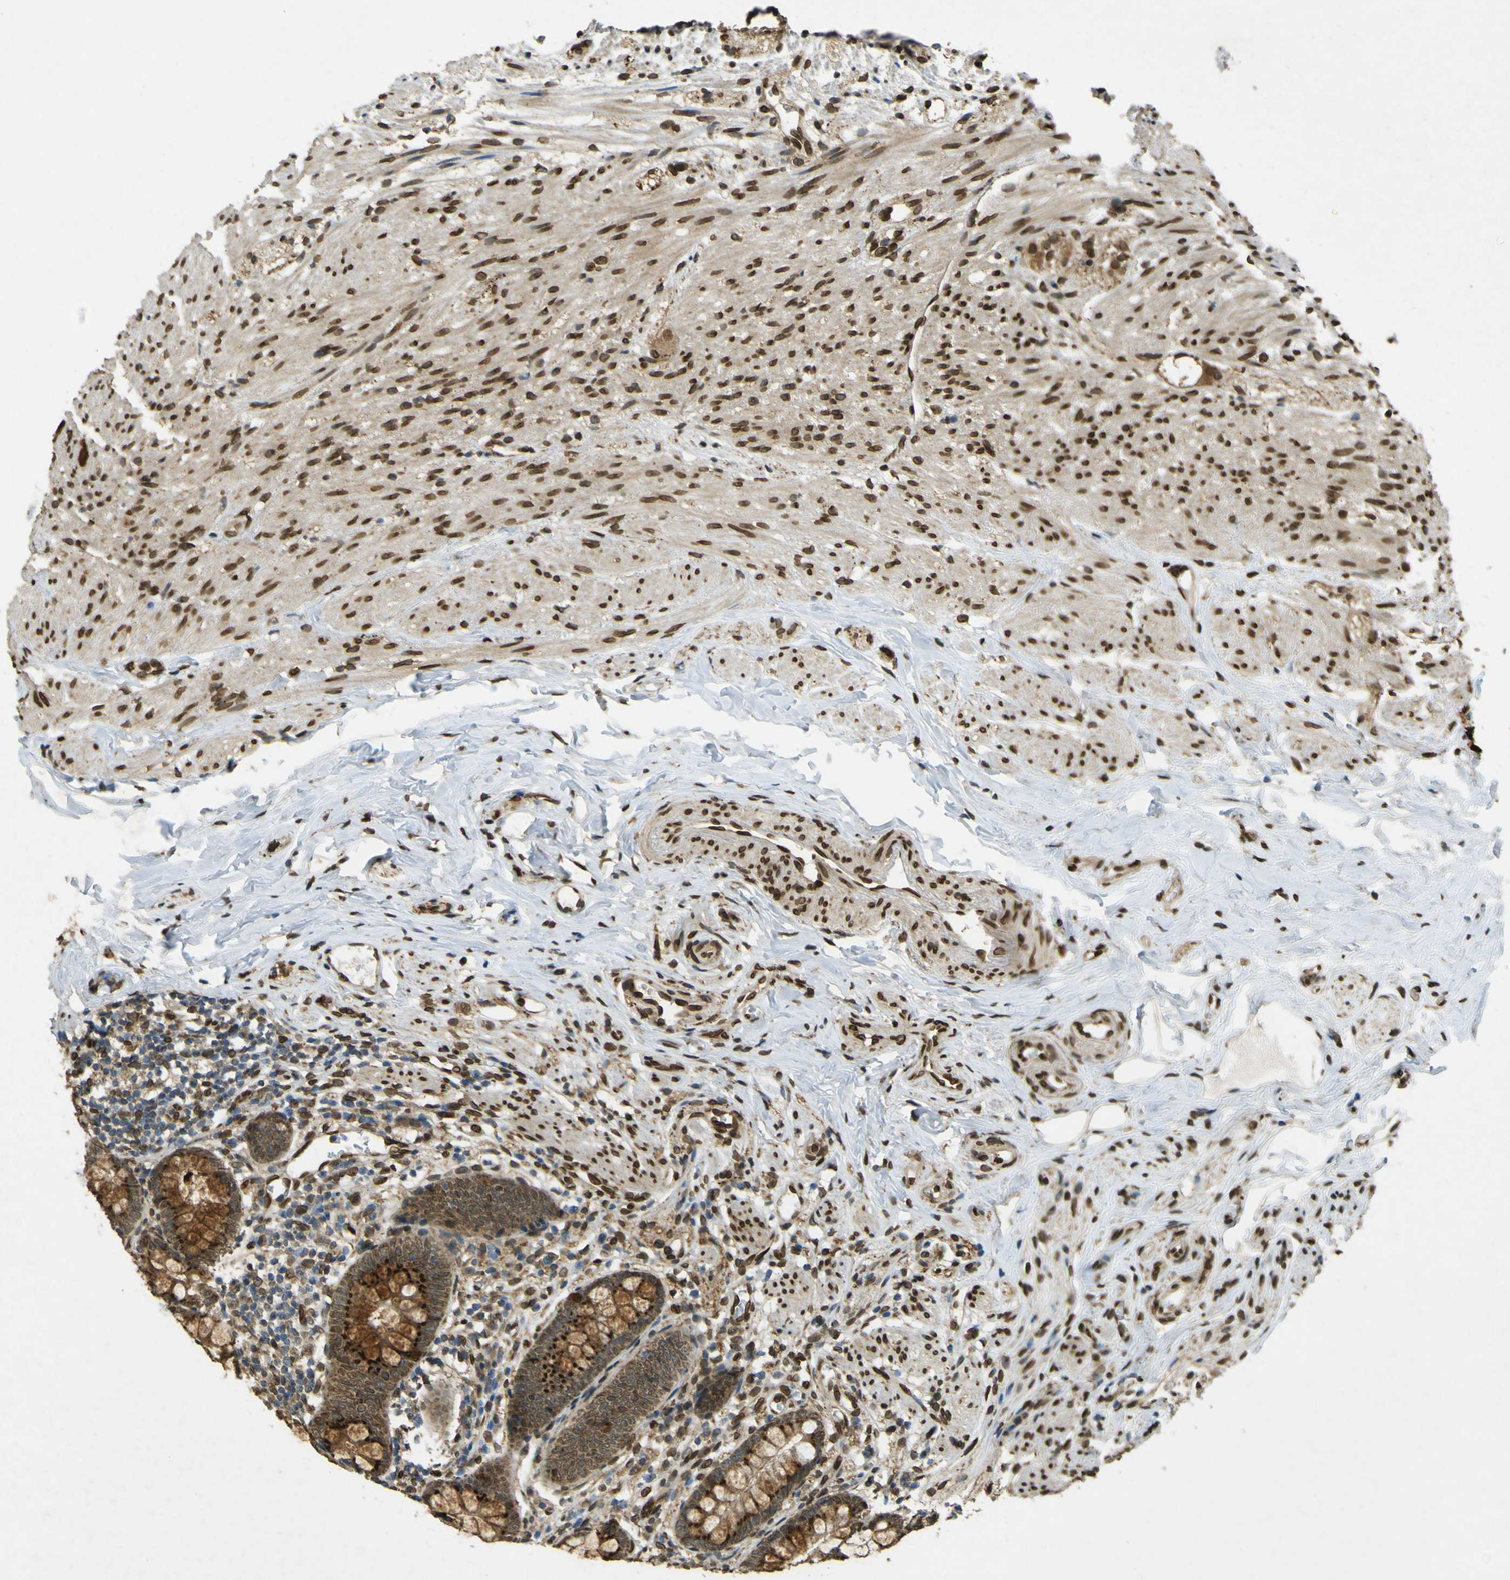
{"staining": {"intensity": "strong", "quantity": ">75%", "location": "cytoplasmic/membranous,nuclear"}, "tissue": "appendix", "cell_type": "Glandular cells", "image_type": "normal", "snomed": [{"axis": "morphology", "description": "Normal tissue, NOS"}, {"axis": "topography", "description": "Appendix"}], "caption": "DAB immunohistochemical staining of unremarkable human appendix displays strong cytoplasmic/membranous,nuclear protein staining in approximately >75% of glandular cells. The staining is performed using DAB (3,3'-diaminobenzidine) brown chromogen to label protein expression. The nuclei are counter-stained blue using hematoxylin.", "gene": "GALNT1", "patient": {"sex": "female", "age": 77}}